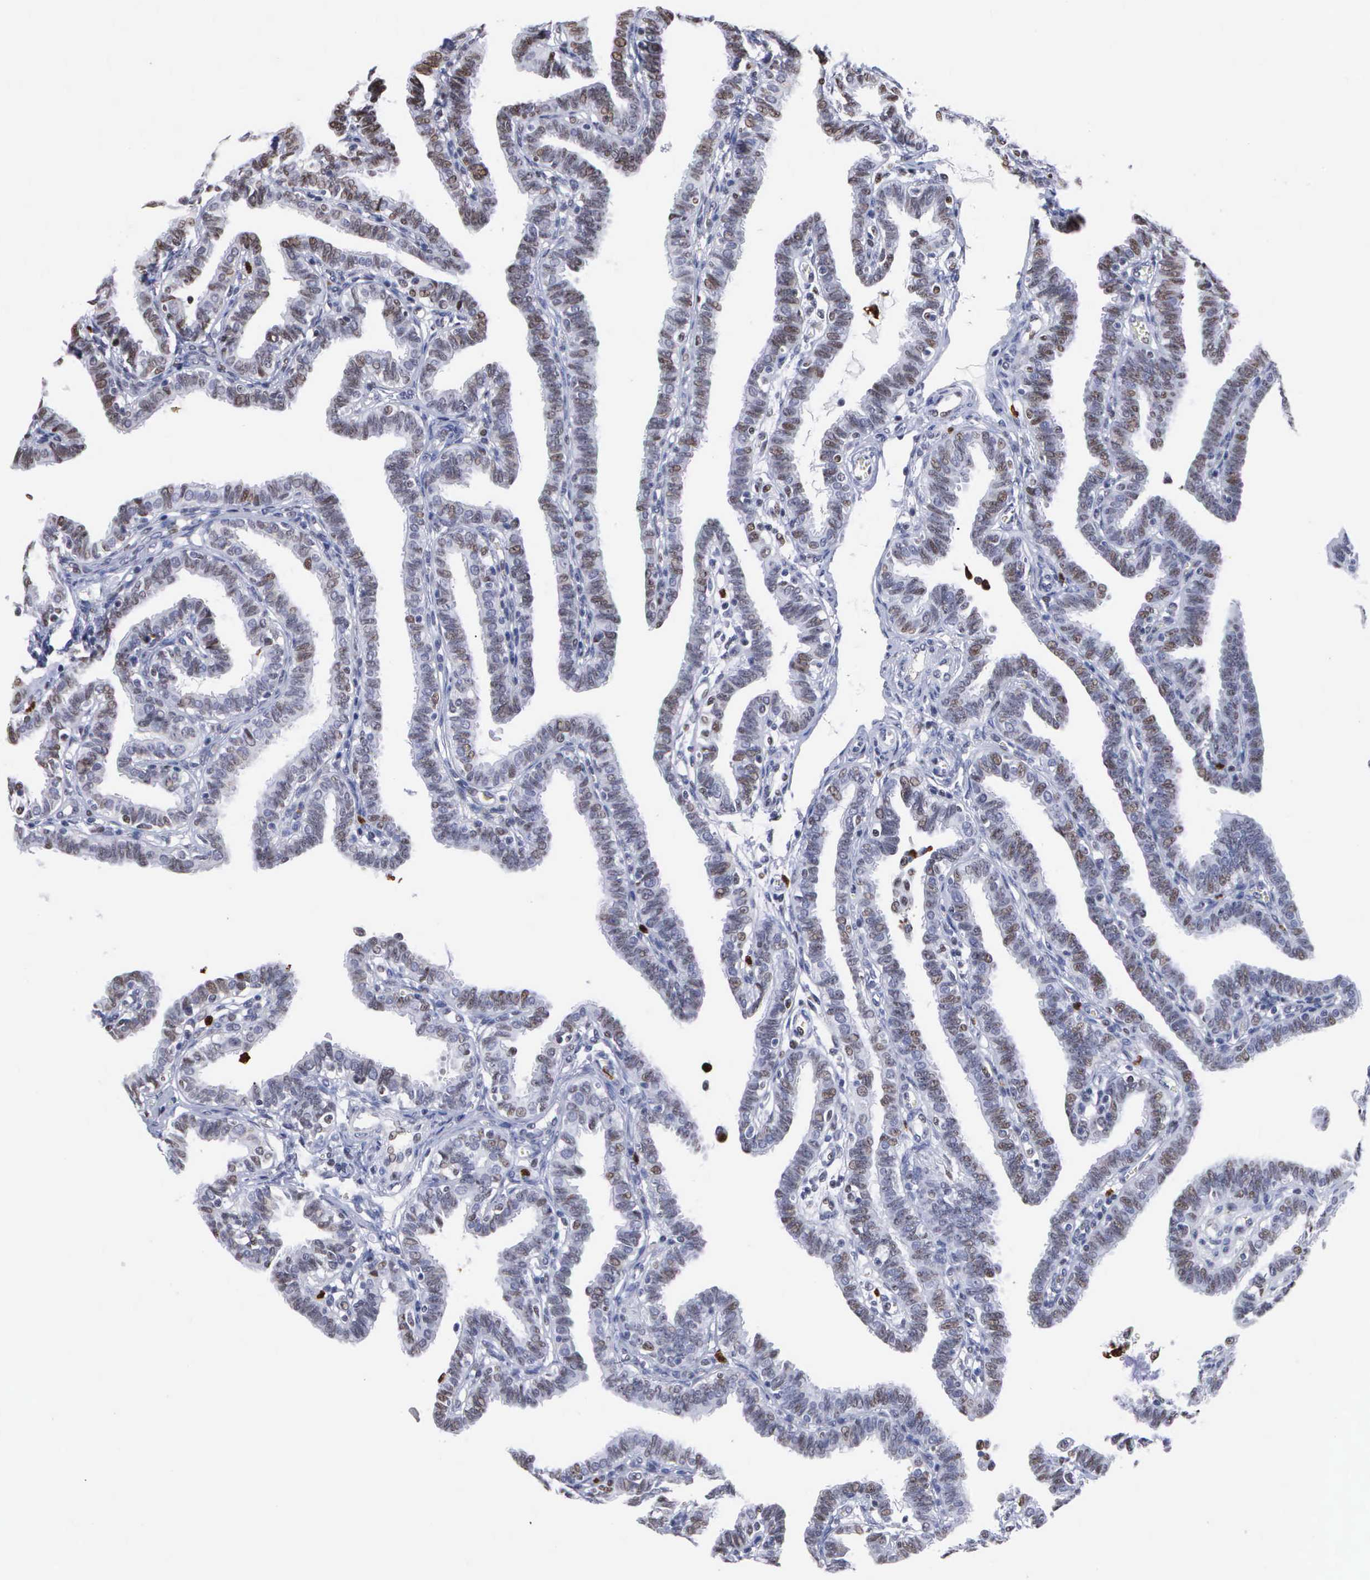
{"staining": {"intensity": "negative", "quantity": "none", "location": "none"}, "tissue": "fallopian tube", "cell_type": "Glandular cells", "image_type": "normal", "snomed": [{"axis": "morphology", "description": "Normal tissue, NOS"}, {"axis": "topography", "description": "Fallopian tube"}], "caption": "There is no significant expression in glandular cells of fallopian tube. (DAB immunohistochemistry with hematoxylin counter stain).", "gene": "SPIN3", "patient": {"sex": "female", "age": 41}}